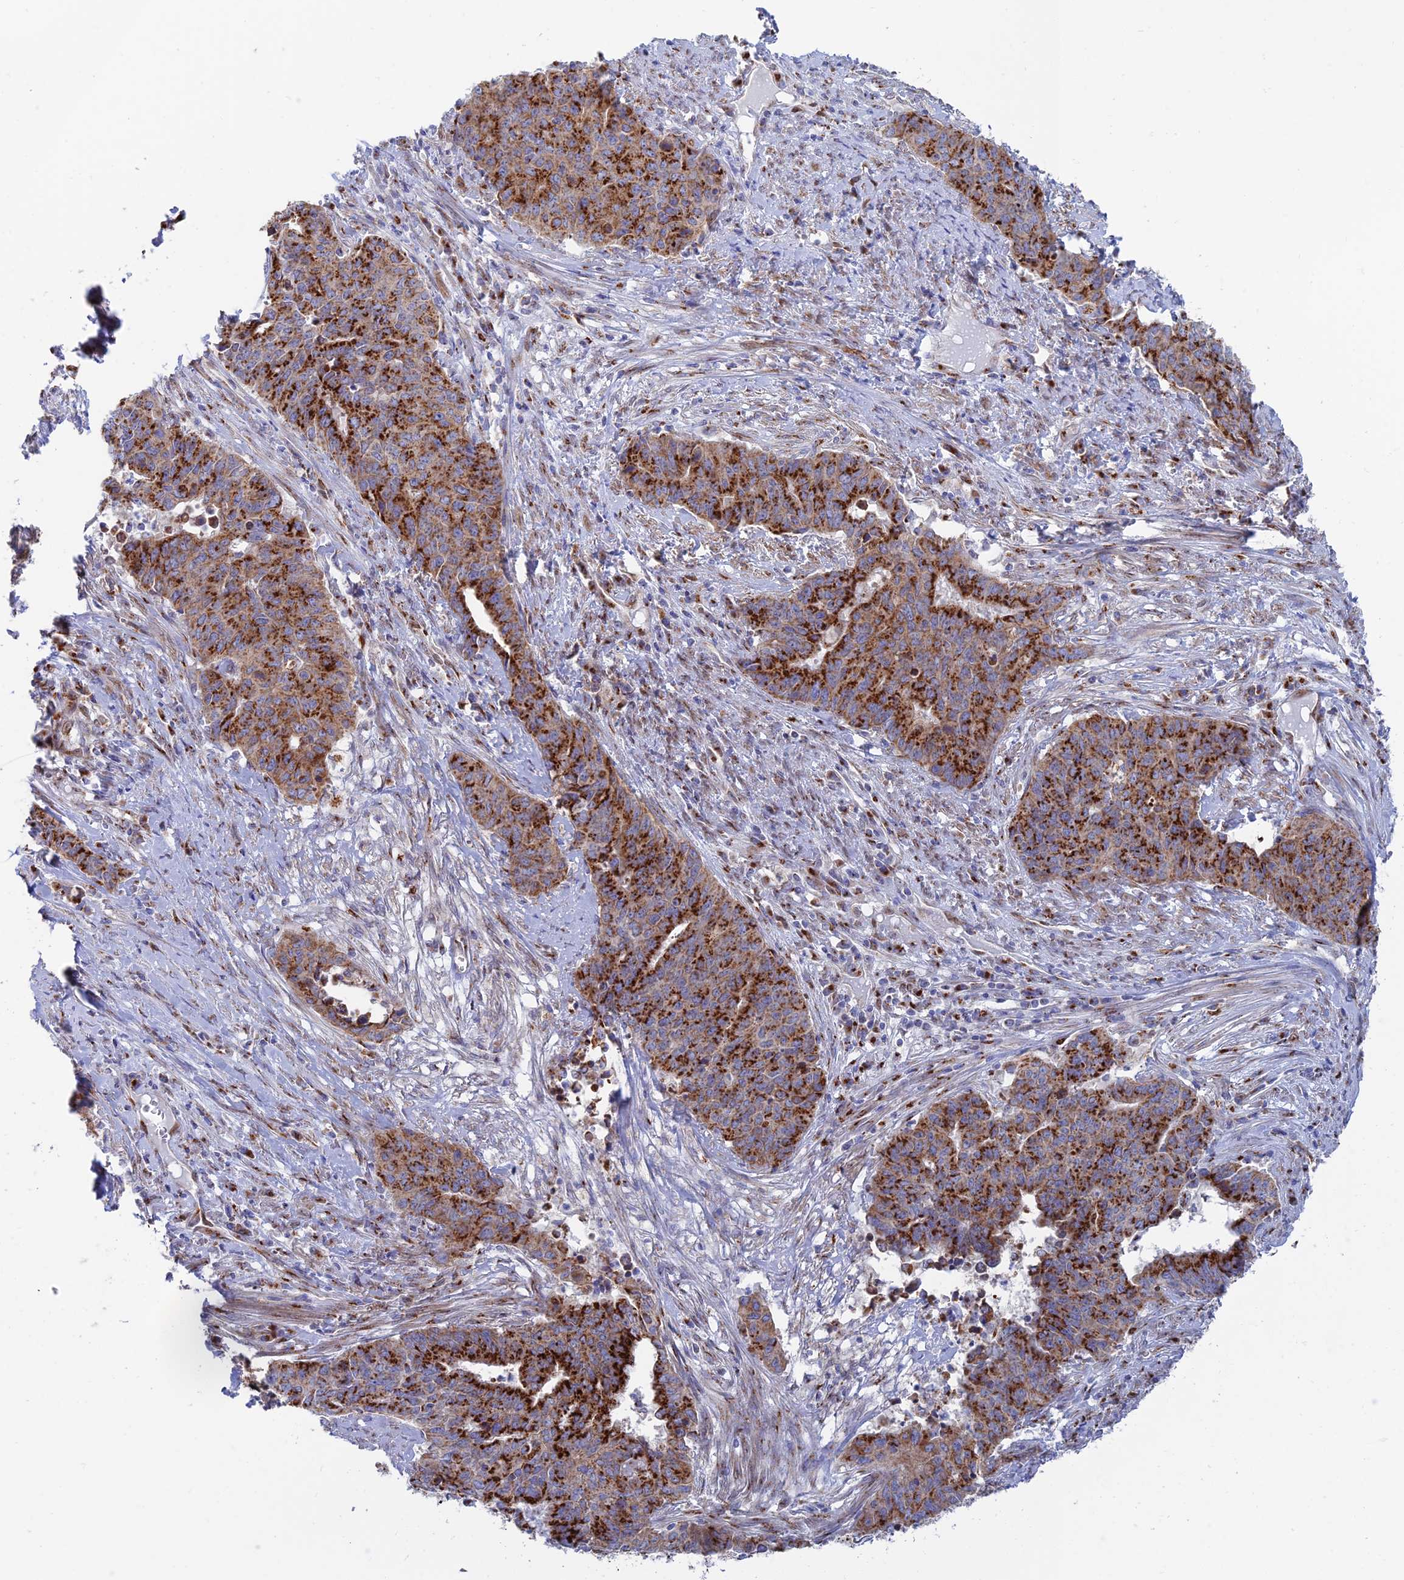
{"staining": {"intensity": "strong", "quantity": ">75%", "location": "cytoplasmic/membranous"}, "tissue": "endometrial cancer", "cell_type": "Tumor cells", "image_type": "cancer", "snomed": [{"axis": "morphology", "description": "Adenocarcinoma, NOS"}, {"axis": "topography", "description": "Endometrium"}], "caption": "Adenocarcinoma (endometrial) stained with a protein marker exhibits strong staining in tumor cells.", "gene": "HS2ST1", "patient": {"sex": "female", "age": 59}}